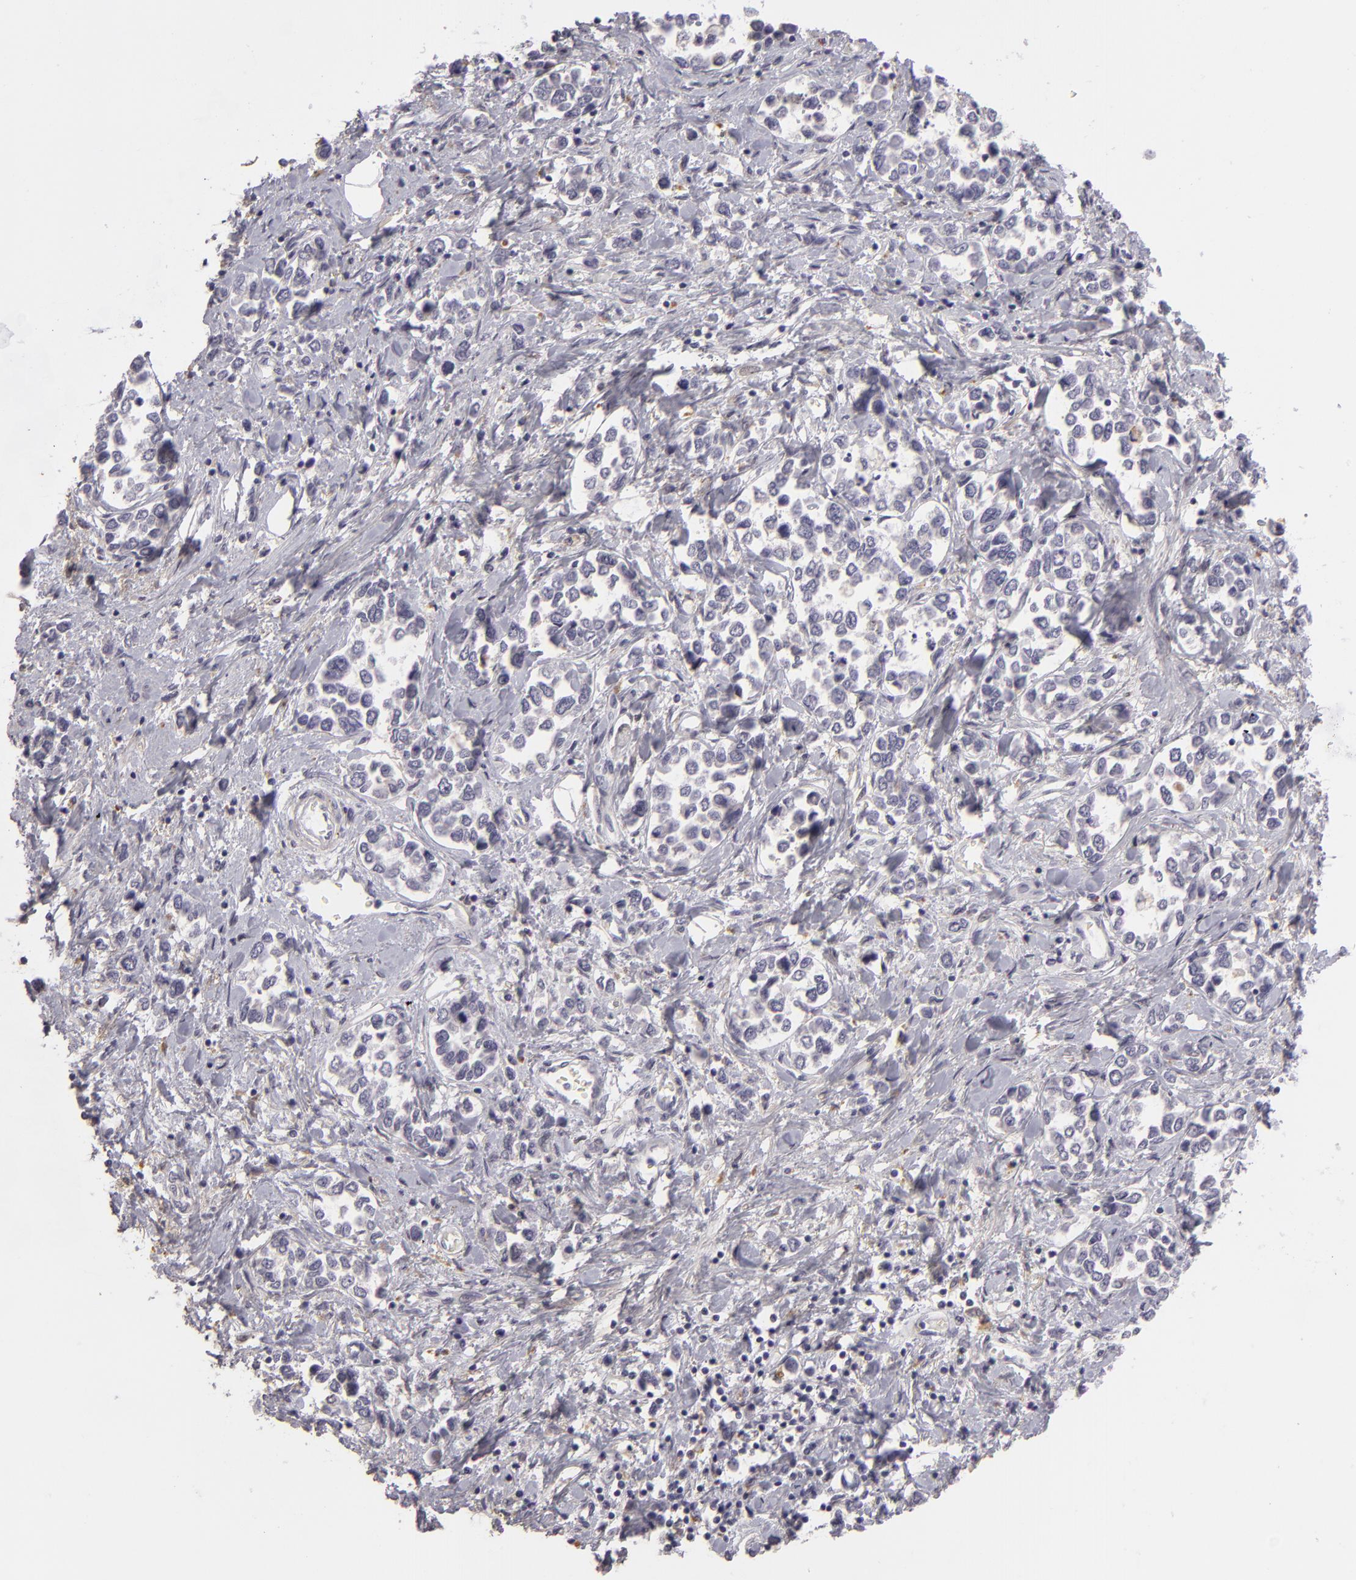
{"staining": {"intensity": "negative", "quantity": "none", "location": "none"}, "tissue": "stomach cancer", "cell_type": "Tumor cells", "image_type": "cancer", "snomed": [{"axis": "morphology", "description": "Adenocarcinoma, NOS"}, {"axis": "topography", "description": "Stomach, upper"}], "caption": "A high-resolution micrograph shows immunohistochemistry (IHC) staining of adenocarcinoma (stomach), which reveals no significant staining in tumor cells.", "gene": "EFS", "patient": {"sex": "male", "age": 76}}